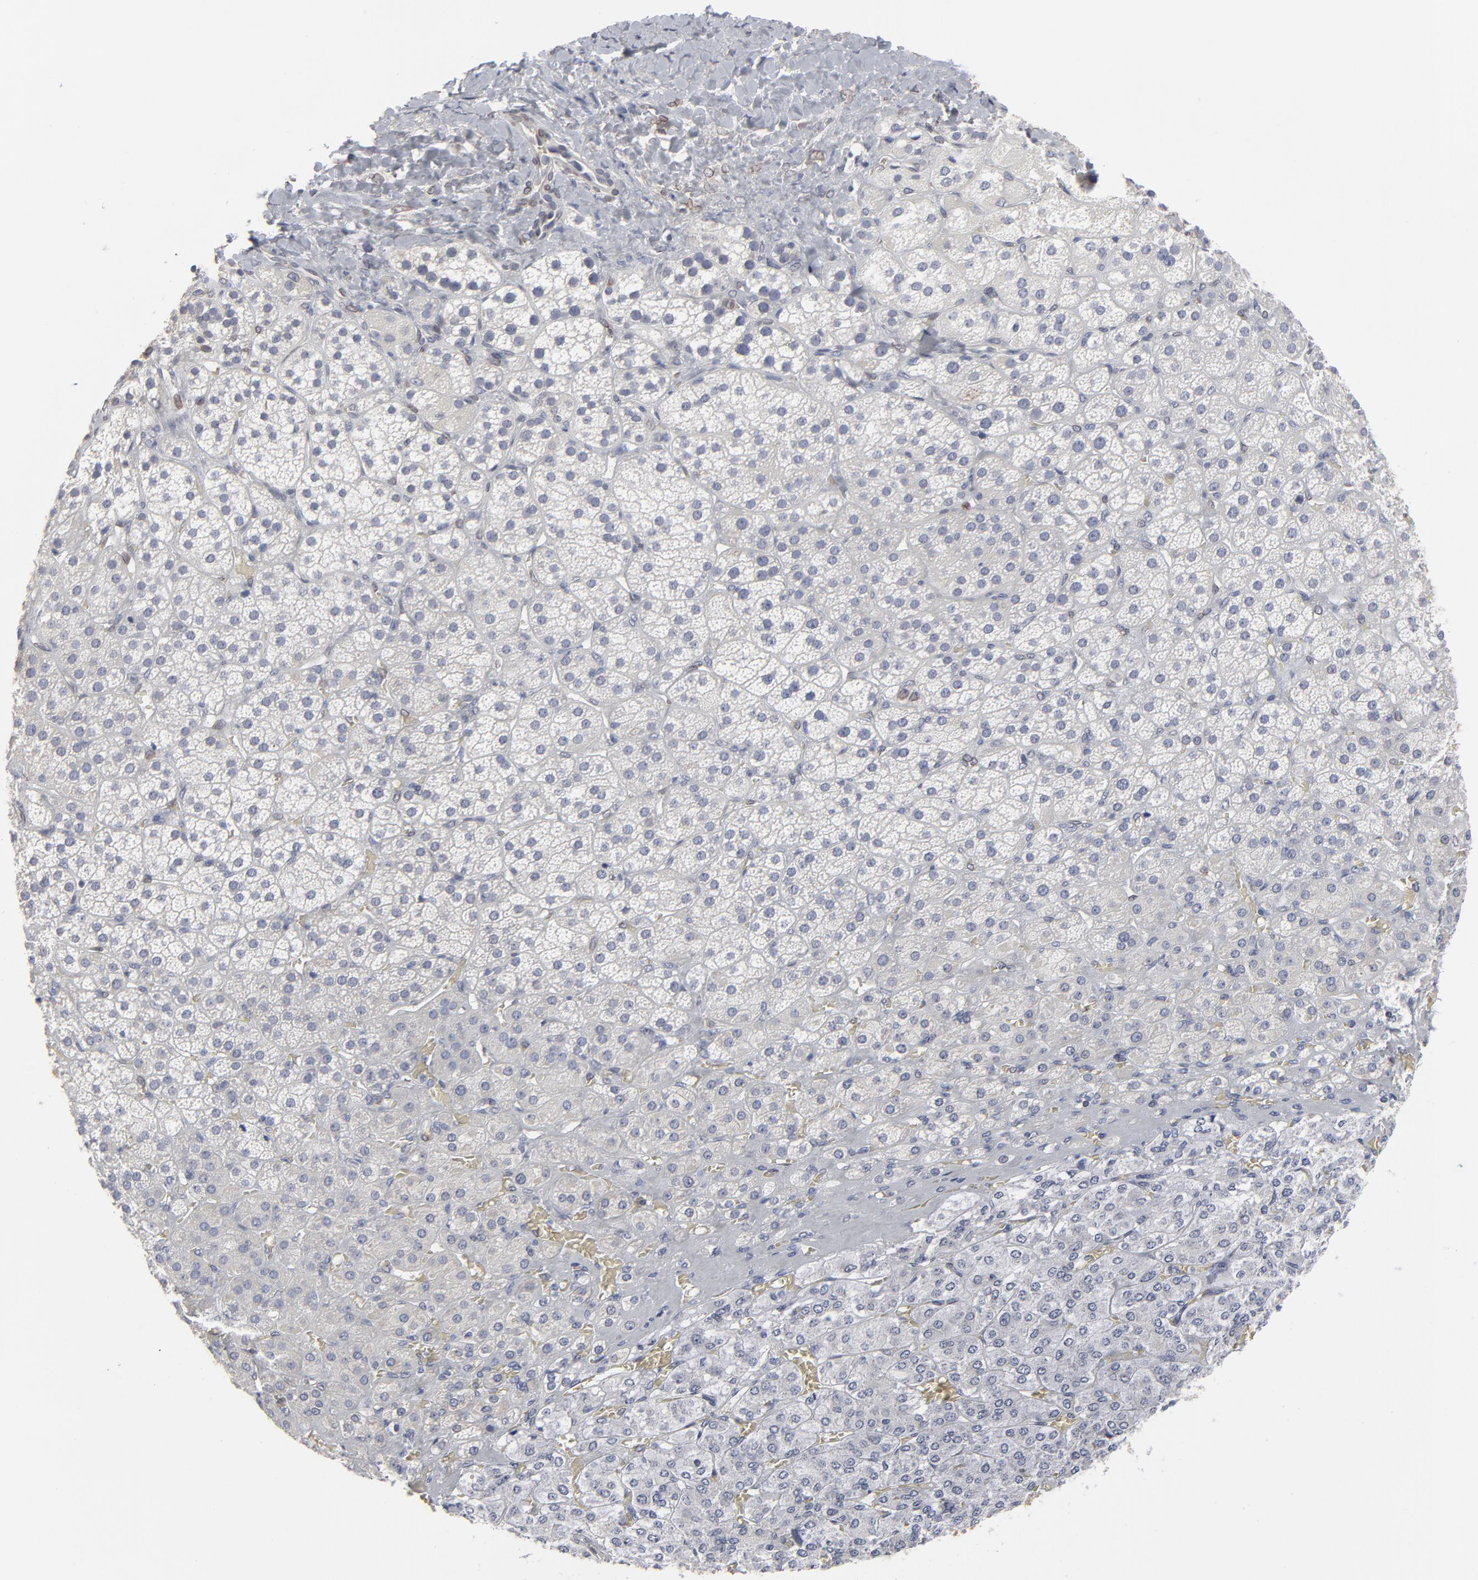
{"staining": {"intensity": "negative", "quantity": "none", "location": "none"}, "tissue": "adrenal gland", "cell_type": "Glandular cells", "image_type": "normal", "snomed": [{"axis": "morphology", "description": "Normal tissue, NOS"}, {"axis": "topography", "description": "Adrenal gland"}], "caption": "Micrograph shows no significant protein positivity in glandular cells of normal adrenal gland. Nuclei are stained in blue.", "gene": "SYNE2", "patient": {"sex": "female", "age": 71}}